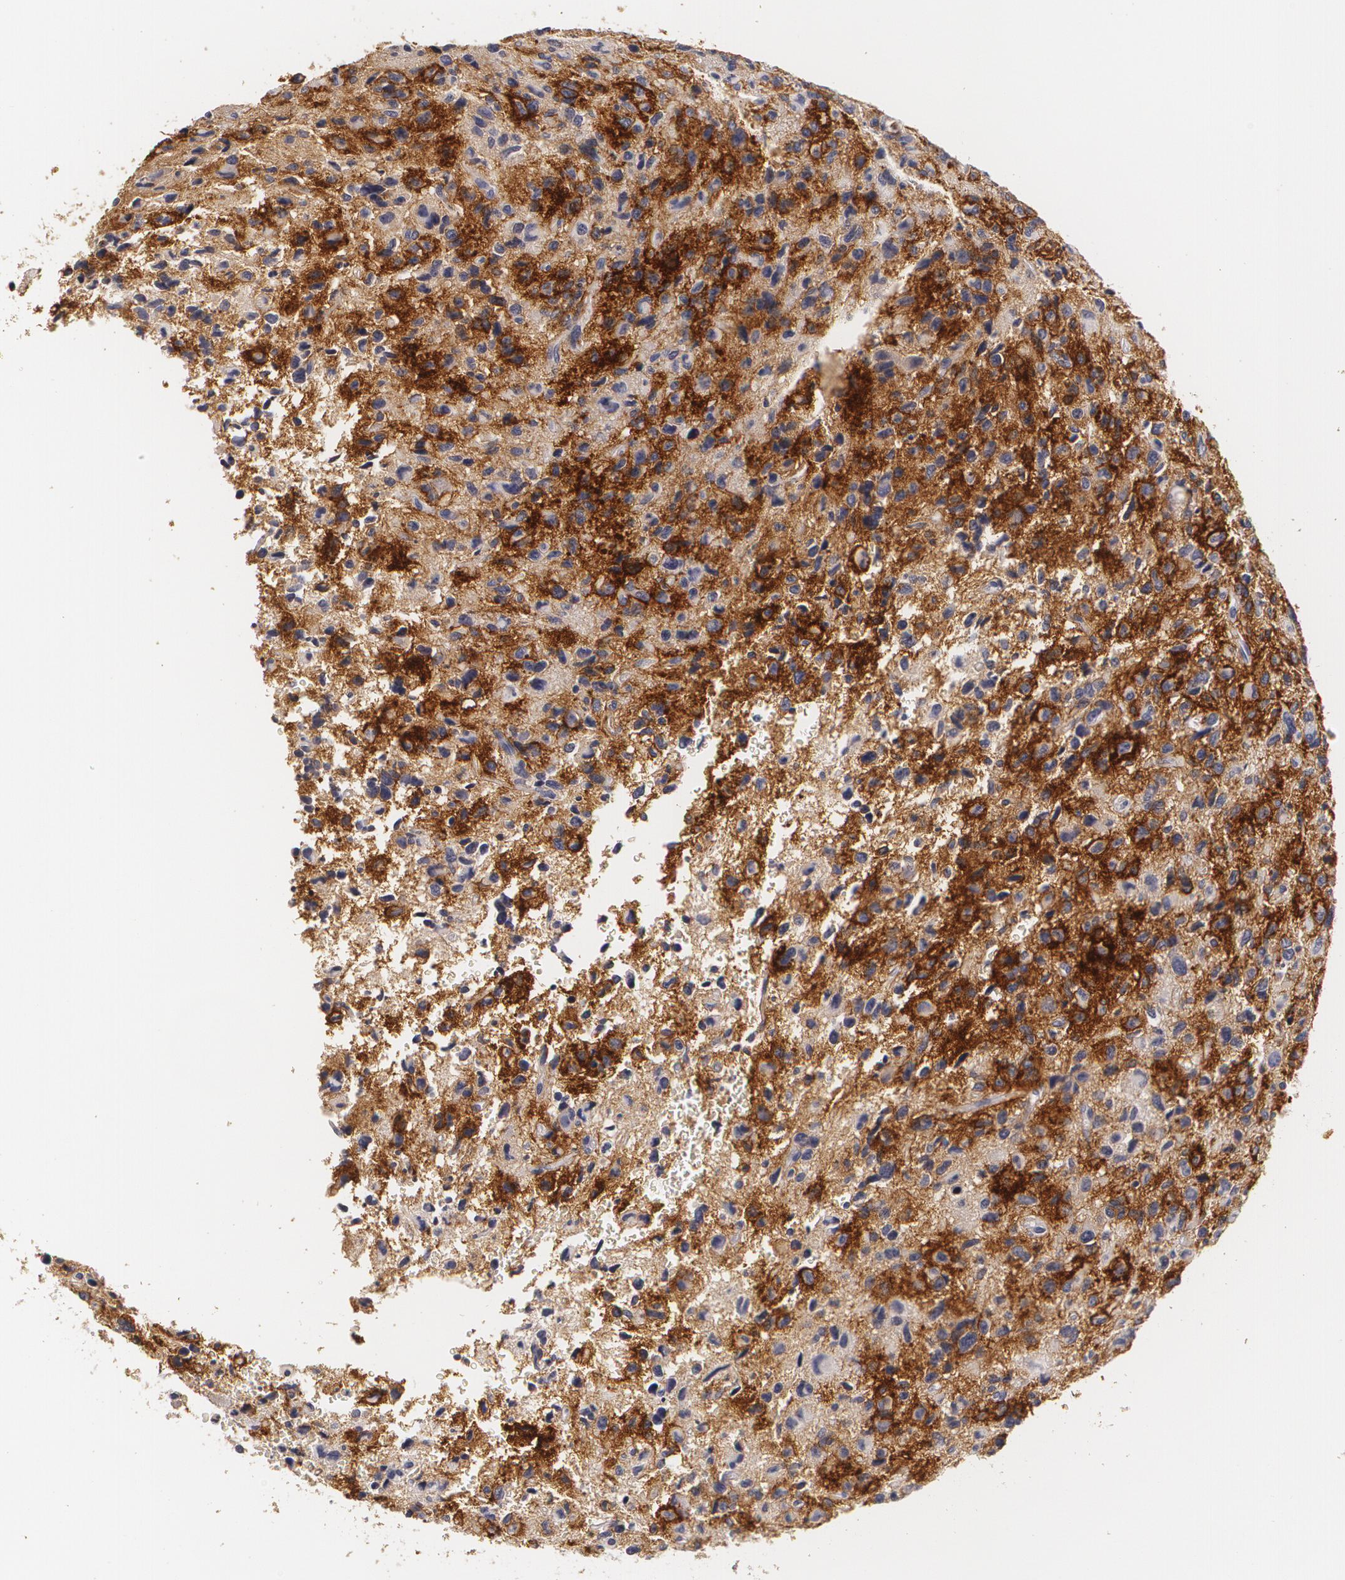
{"staining": {"intensity": "strong", "quantity": ">75%", "location": "cytoplasmic/membranous"}, "tissue": "glioma", "cell_type": "Tumor cells", "image_type": "cancer", "snomed": [{"axis": "morphology", "description": "Glioma, malignant, High grade"}, {"axis": "topography", "description": "Brain"}], "caption": "Immunohistochemical staining of human high-grade glioma (malignant) exhibits high levels of strong cytoplasmic/membranous expression in about >75% of tumor cells.", "gene": "NGFR", "patient": {"sex": "female", "age": 60}}